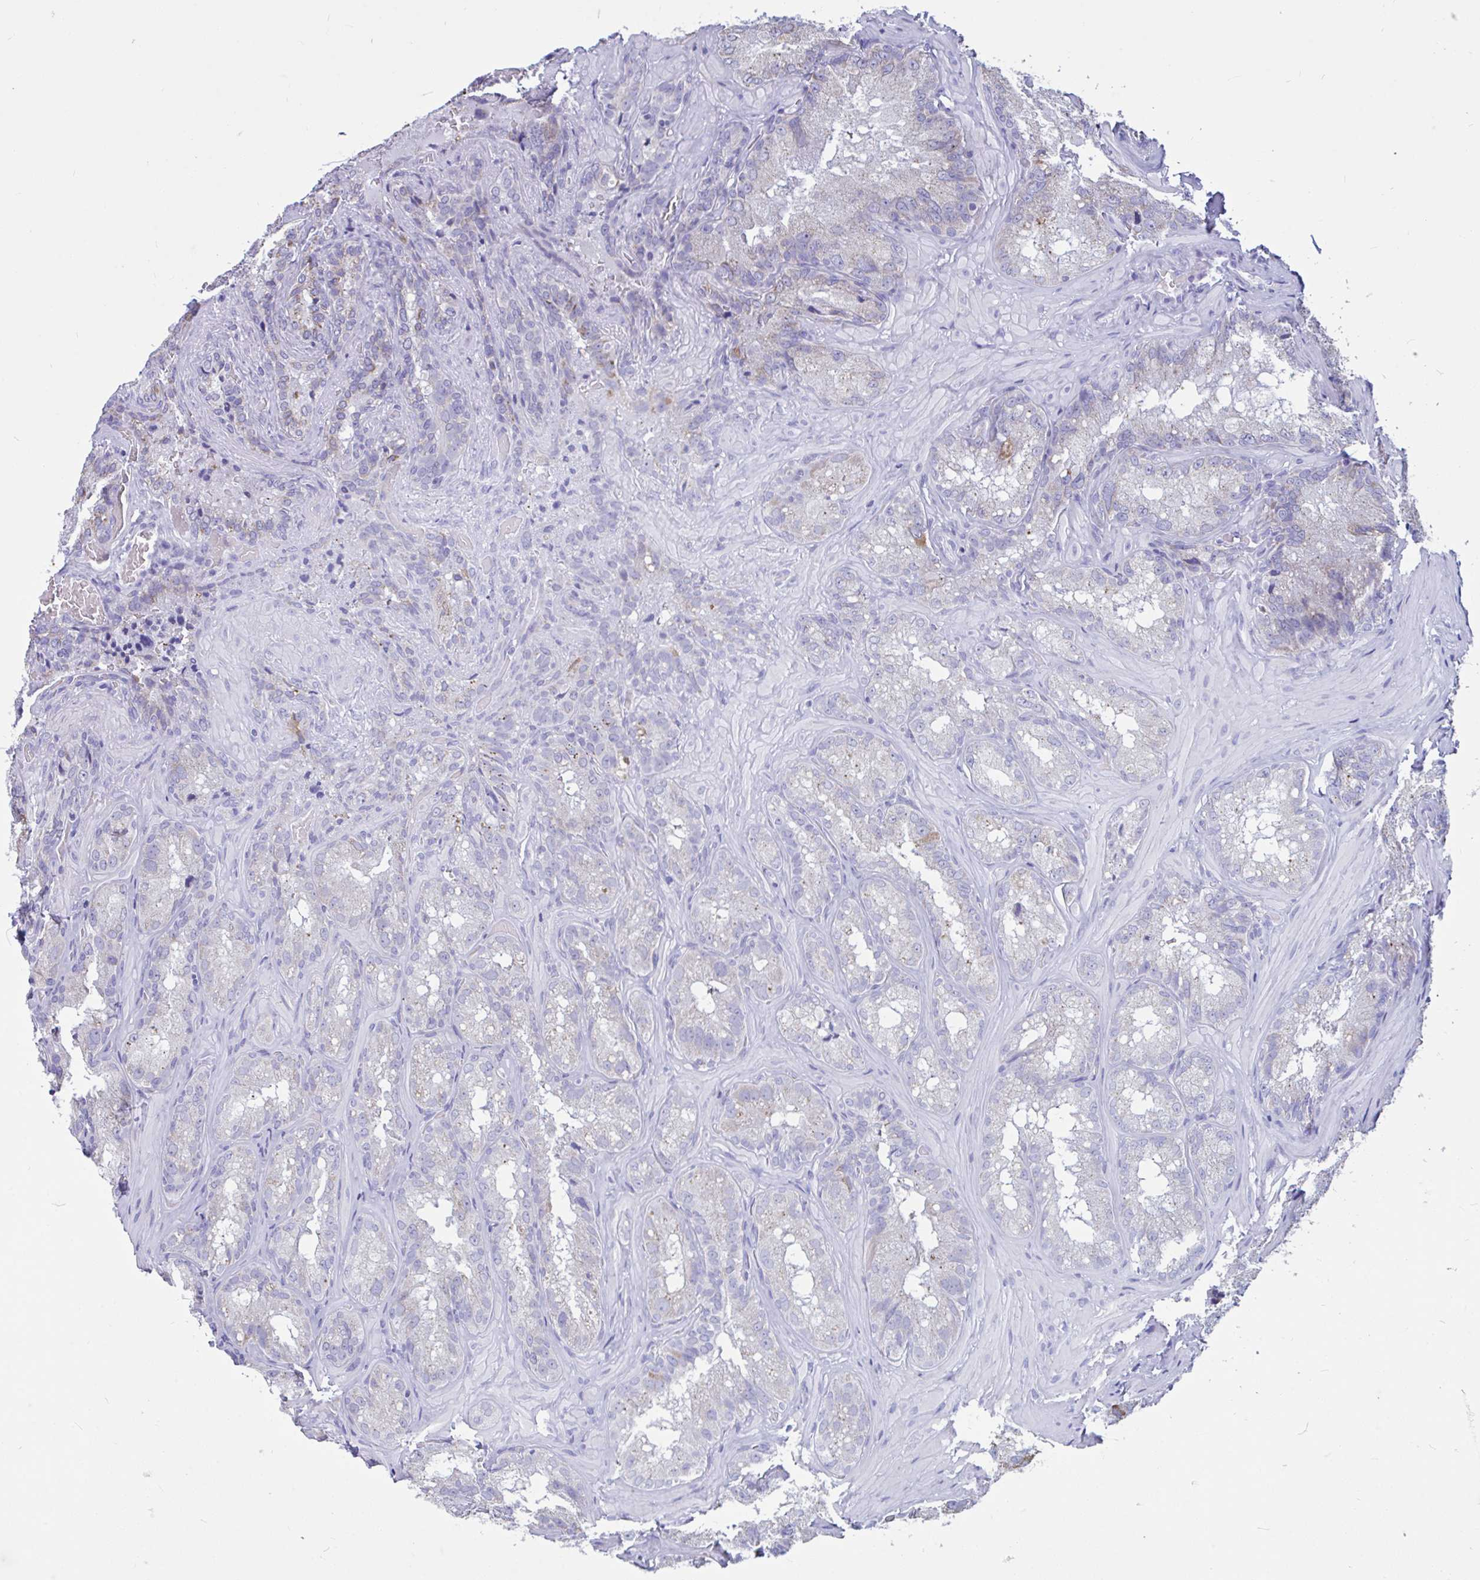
{"staining": {"intensity": "weak", "quantity": "<25%", "location": "cytoplasmic/membranous"}, "tissue": "seminal vesicle", "cell_type": "Glandular cells", "image_type": "normal", "snomed": [{"axis": "morphology", "description": "Normal tissue, NOS"}, {"axis": "topography", "description": "Seminal veicle"}], "caption": "Immunohistochemical staining of unremarkable human seminal vesicle reveals no significant staining in glandular cells.", "gene": "OR13A1", "patient": {"sex": "male", "age": 47}}